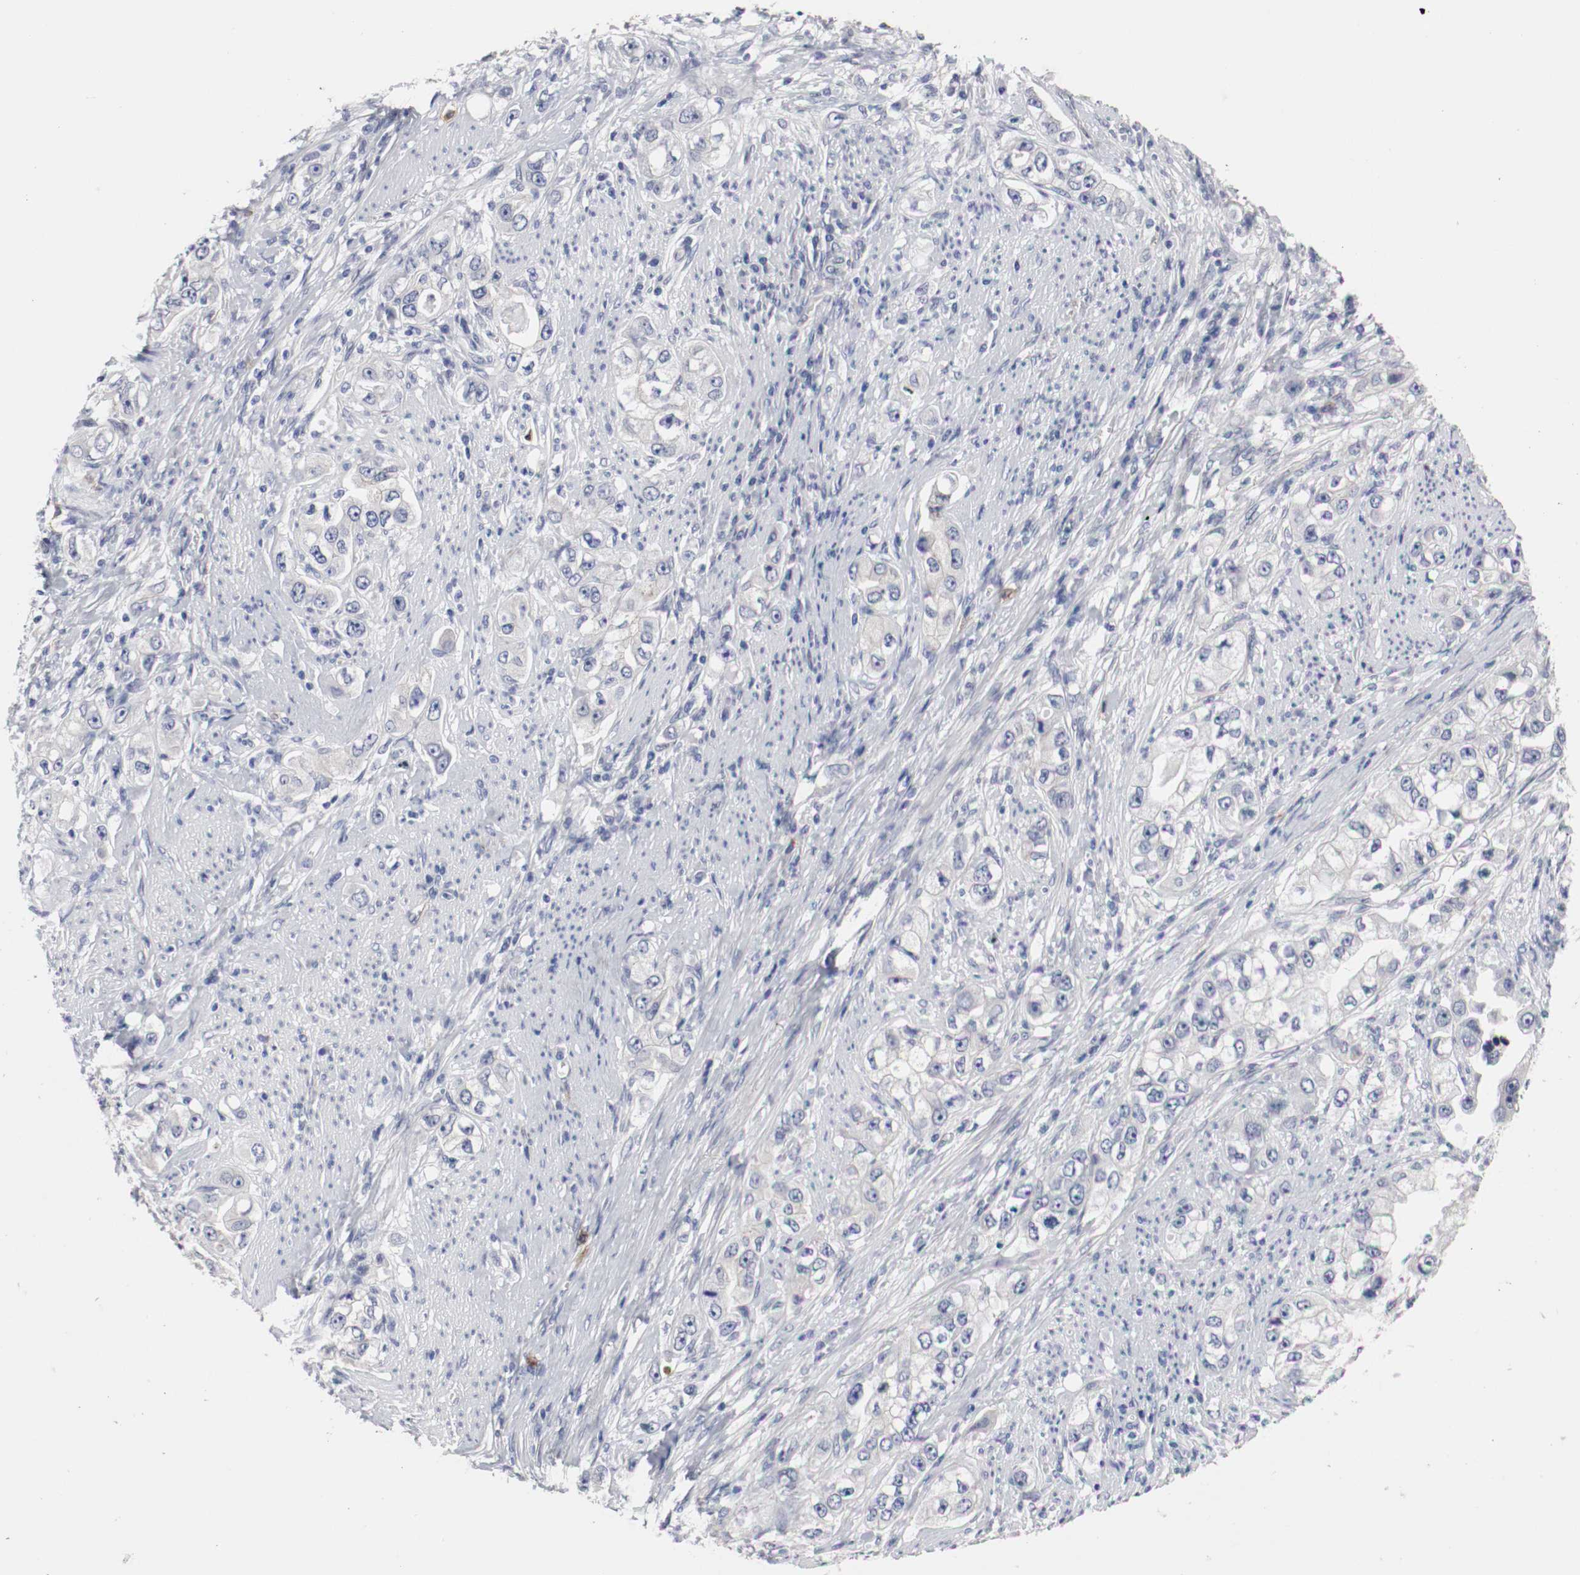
{"staining": {"intensity": "negative", "quantity": "none", "location": "none"}, "tissue": "stomach cancer", "cell_type": "Tumor cells", "image_type": "cancer", "snomed": [{"axis": "morphology", "description": "Adenocarcinoma, NOS"}, {"axis": "topography", "description": "Stomach, lower"}], "caption": "A high-resolution image shows IHC staining of adenocarcinoma (stomach), which shows no significant positivity in tumor cells.", "gene": "KIT", "patient": {"sex": "female", "age": 93}}